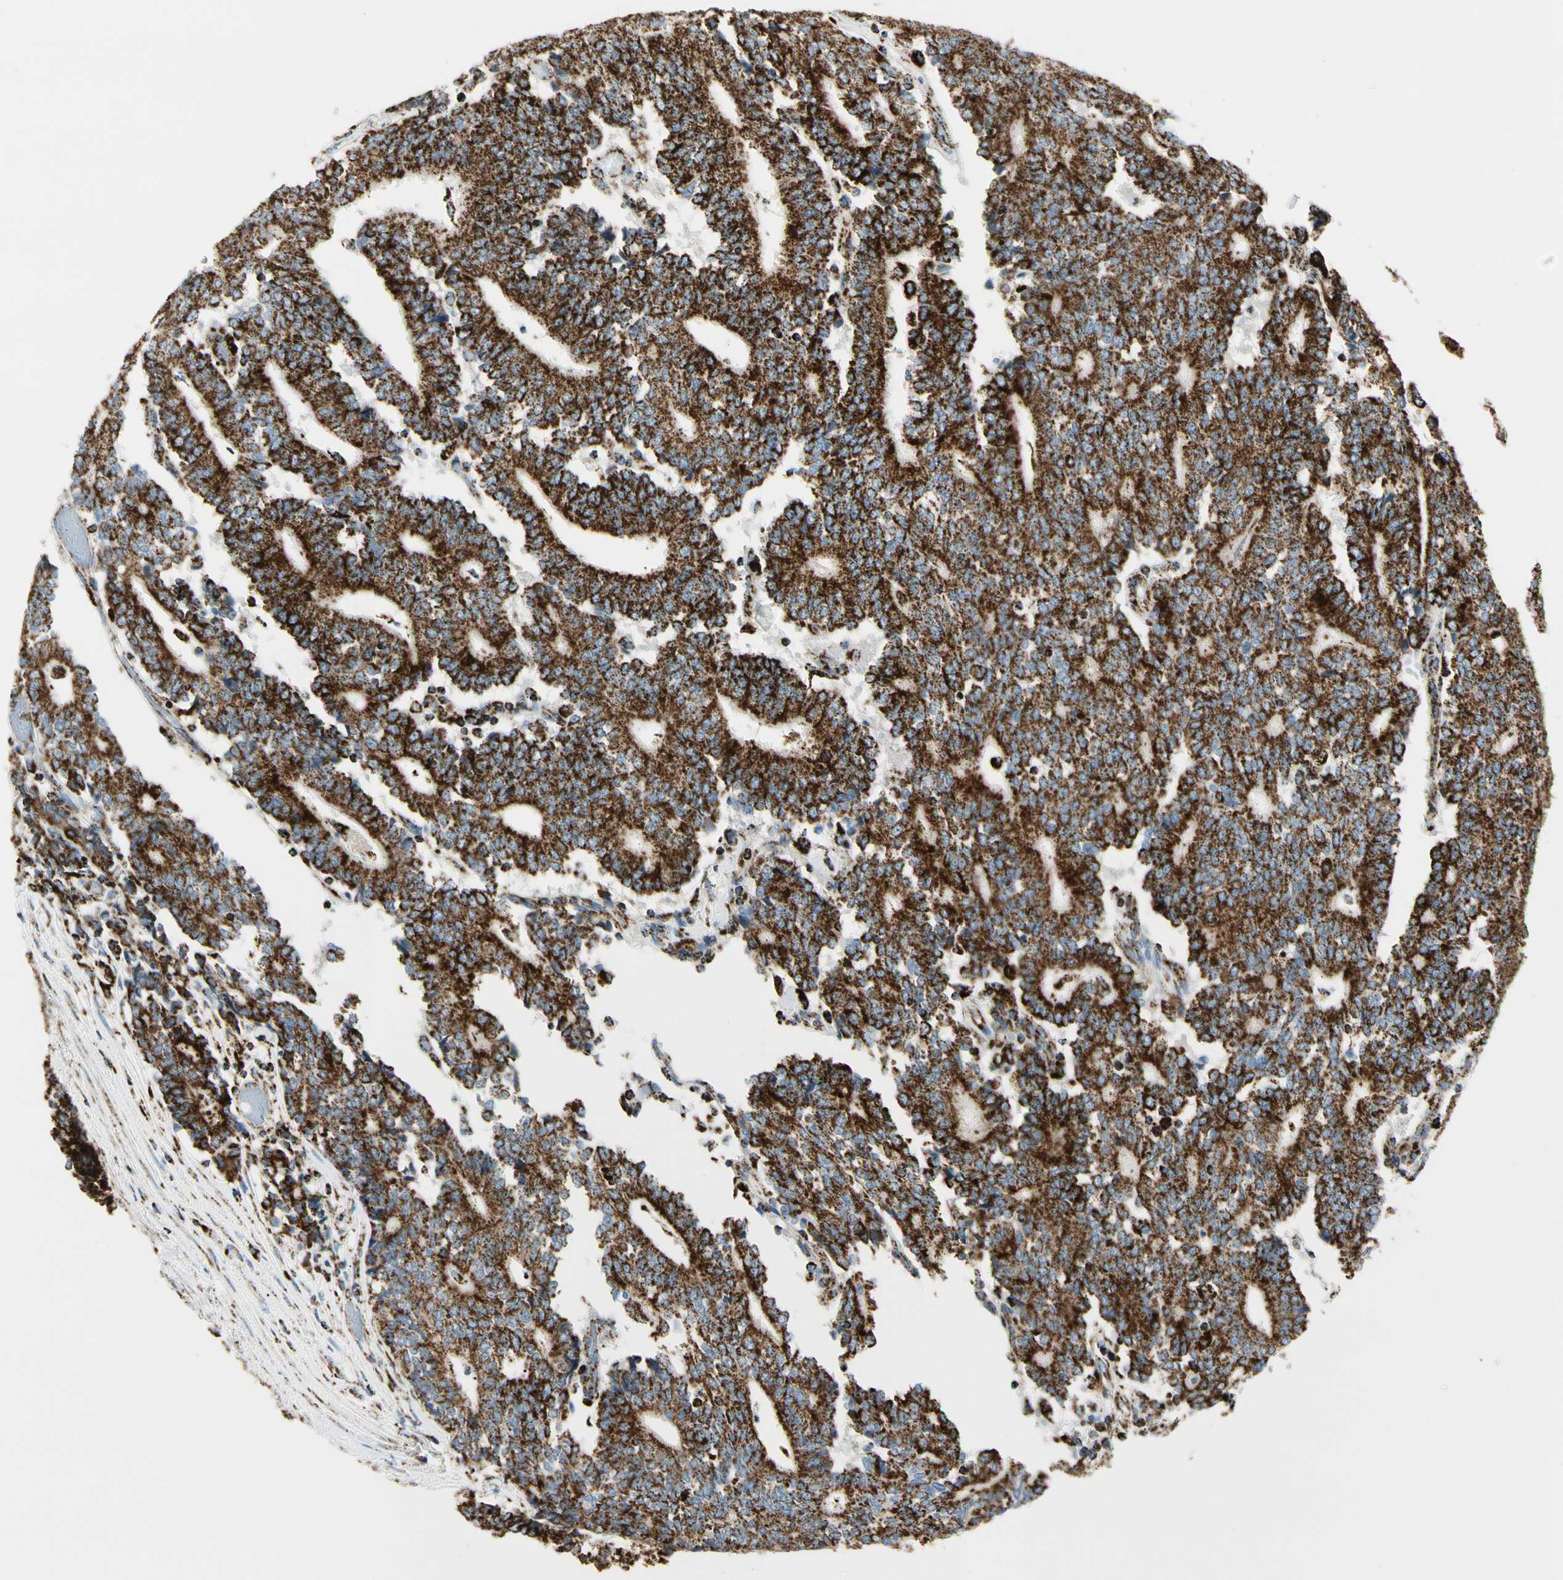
{"staining": {"intensity": "strong", "quantity": ">75%", "location": "cytoplasmic/membranous"}, "tissue": "prostate cancer", "cell_type": "Tumor cells", "image_type": "cancer", "snomed": [{"axis": "morphology", "description": "Adenocarcinoma, High grade"}, {"axis": "topography", "description": "Prostate"}], "caption": "There is high levels of strong cytoplasmic/membranous staining in tumor cells of prostate cancer (adenocarcinoma (high-grade)), as demonstrated by immunohistochemical staining (brown color).", "gene": "ME2", "patient": {"sex": "male", "age": 55}}